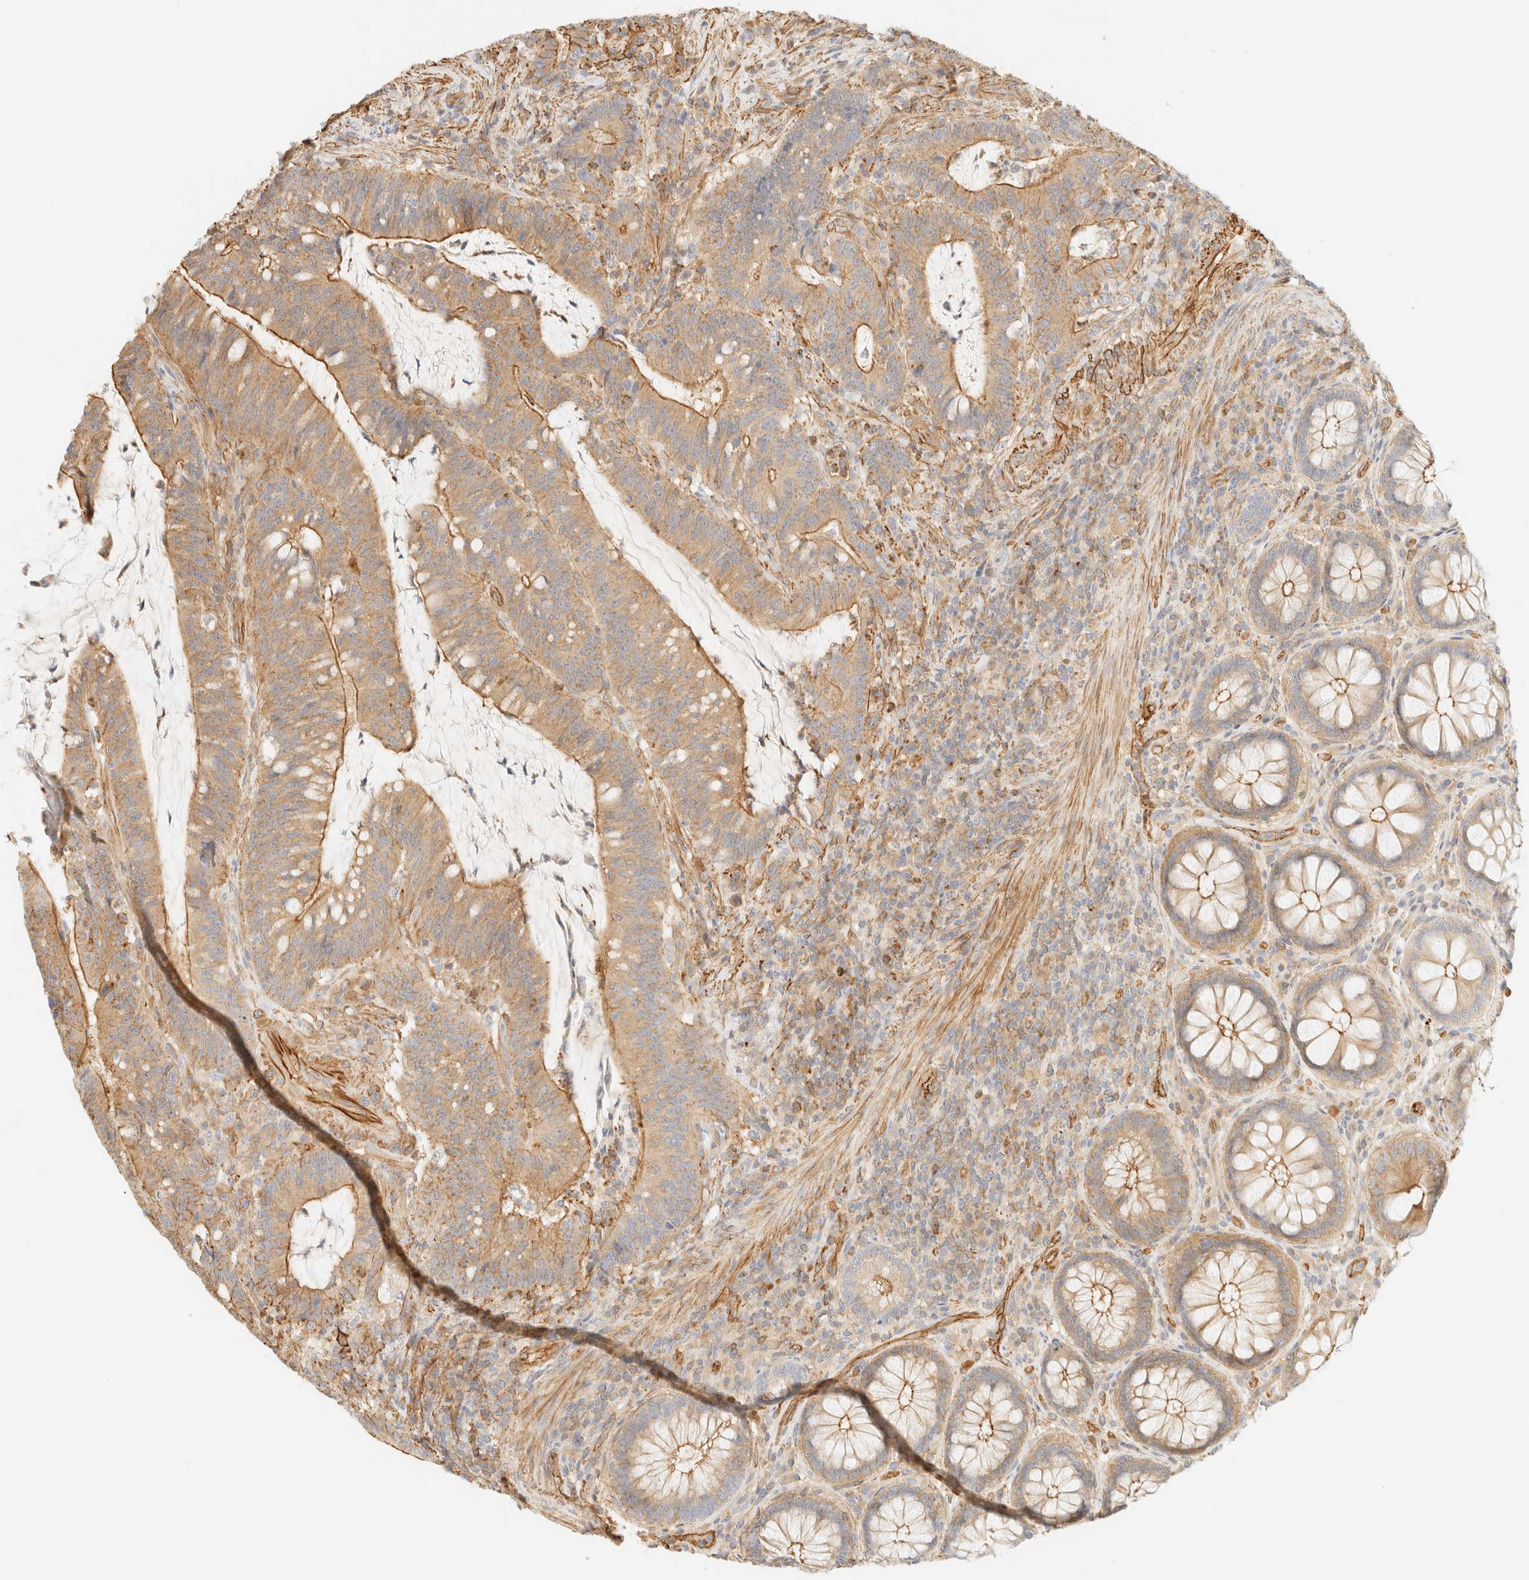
{"staining": {"intensity": "moderate", "quantity": ">75%", "location": "cytoplasmic/membranous"}, "tissue": "colorectal cancer", "cell_type": "Tumor cells", "image_type": "cancer", "snomed": [{"axis": "morphology", "description": "Adenocarcinoma, NOS"}, {"axis": "topography", "description": "Colon"}], "caption": "Adenocarcinoma (colorectal) tissue reveals moderate cytoplasmic/membranous positivity in about >75% of tumor cells", "gene": "OTOP2", "patient": {"sex": "female", "age": 66}}